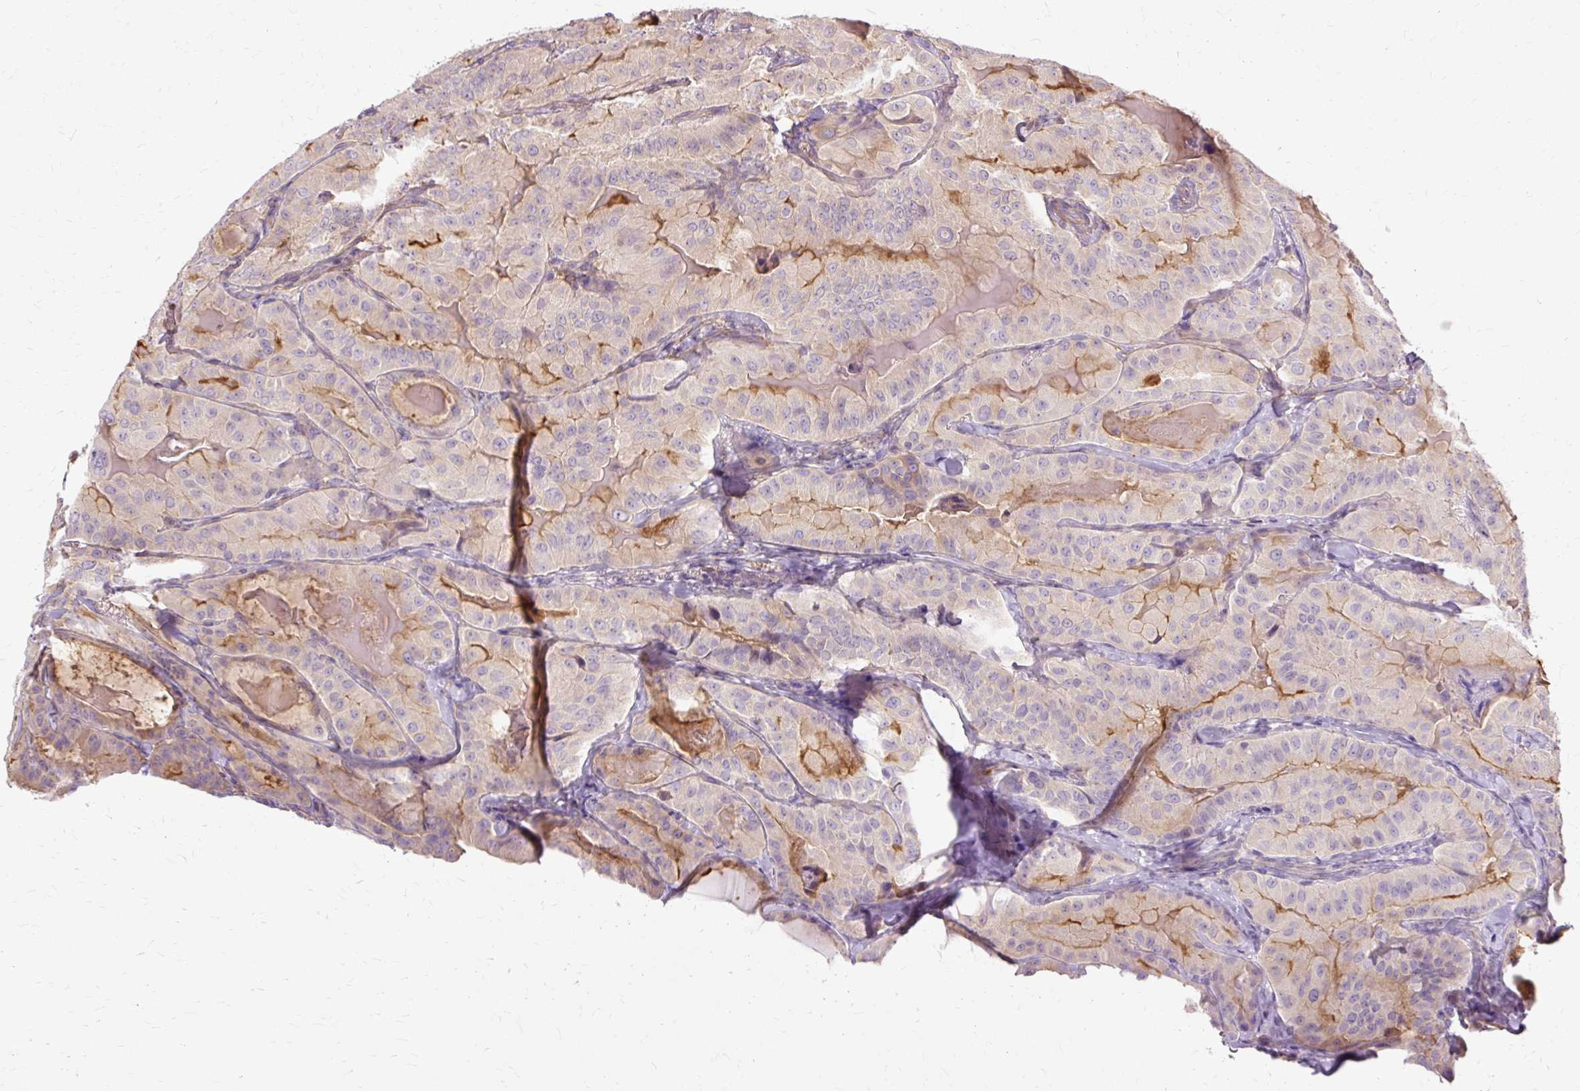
{"staining": {"intensity": "moderate", "quantity": "<25%", "location": "cytoplasmic/membranous"}, "tissue": "thyroid cancer", "cell_type": "Tumor cells", "image_type": "cancer", "snomed": [{"axis": "morphology", "description": "Papillary adenocarcinoma, NOS"}, {"axis": "topography", "description": "Thyroid gland"}], "caption": "Thyroid cancer was stained to show a protein in brown. There is low levels of moderate cytoplasmic/membranous expression in approximately <25% of tumor cells.", "gene": "TSPAN8", "patient": {"sex": "female", "age": 68}}